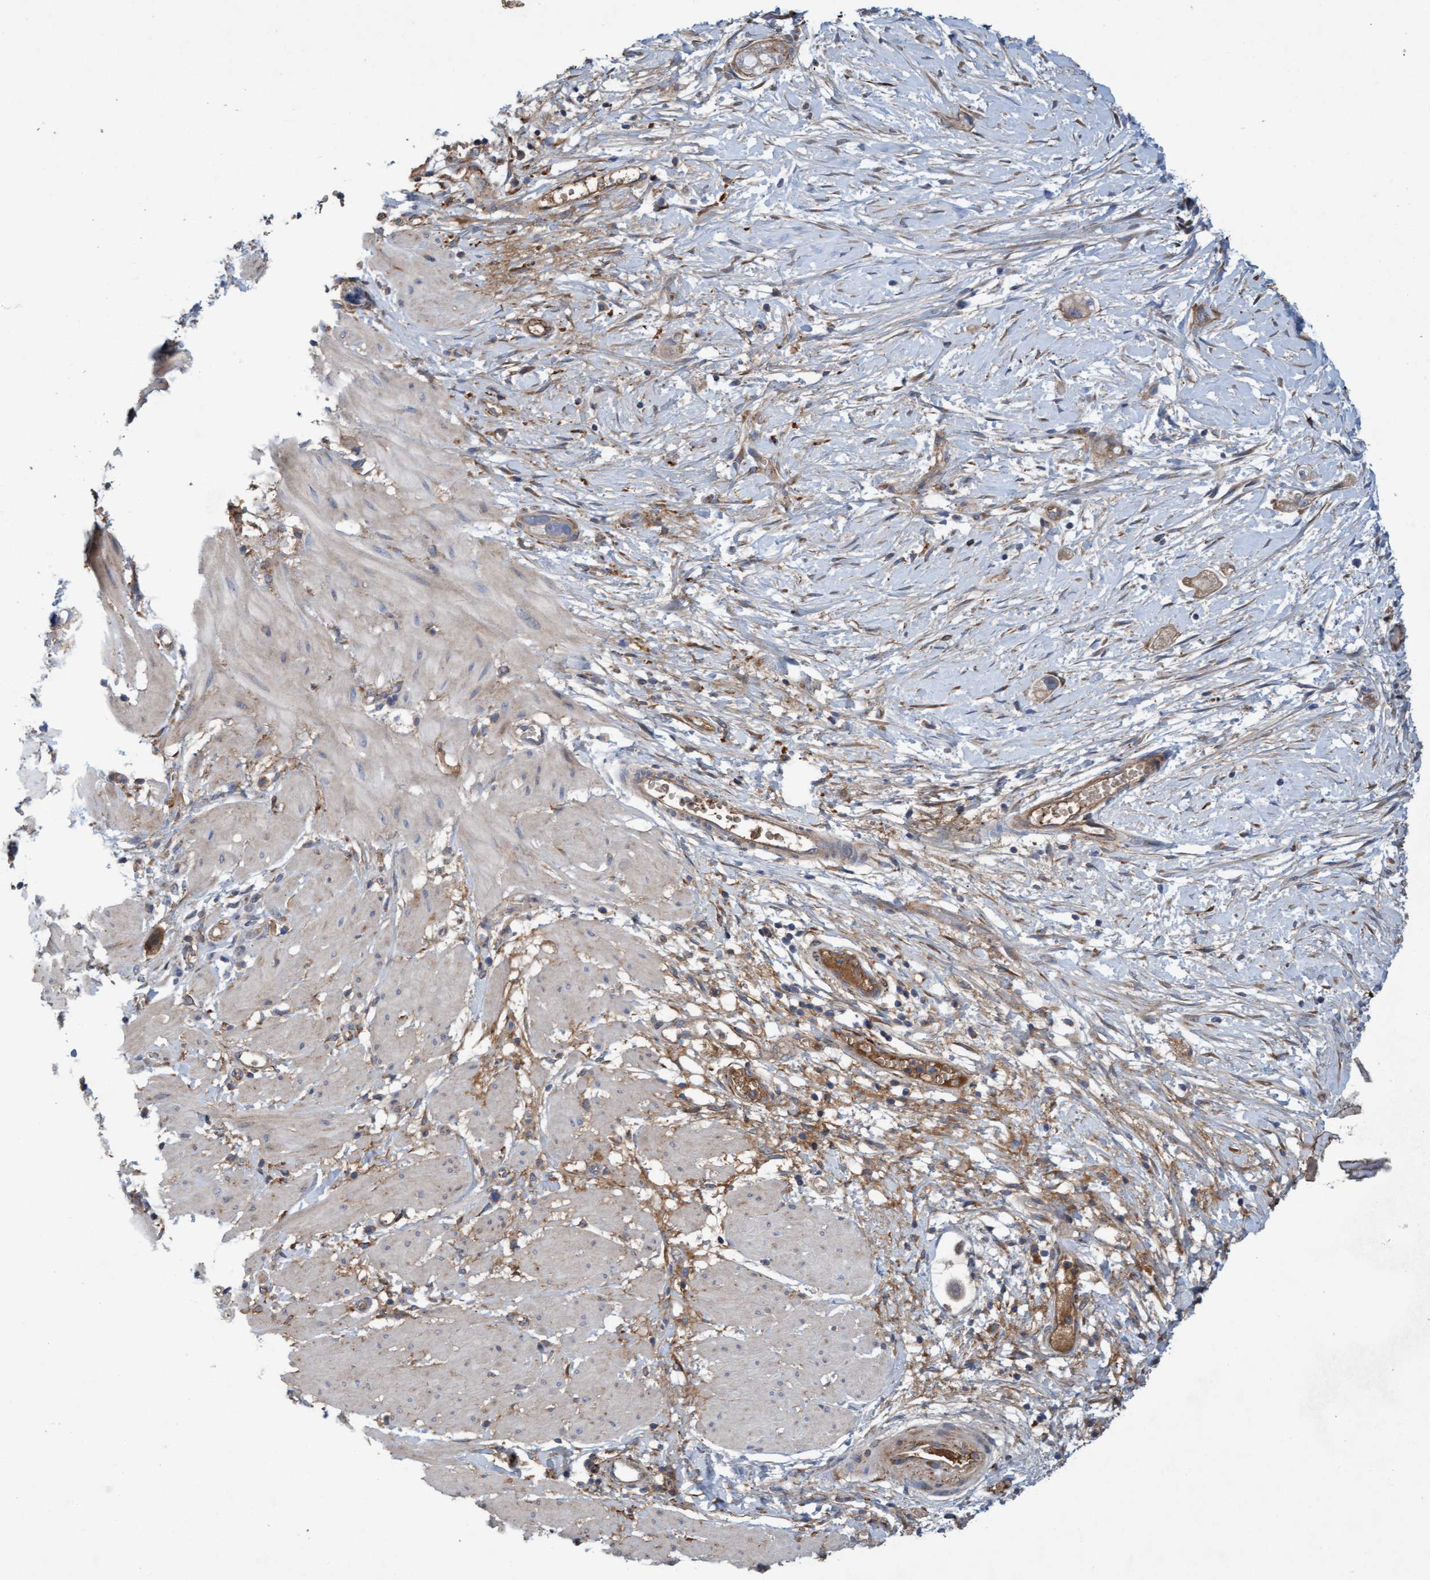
{"staining": {"intensity": "weak", "quantity": ">75%", "location": "cytoplasmic/membranous"}, "tissue": "stomach cancer", "cell_type": "Tumor cells", "image_type": "cancer", "snomed": [{"axis": "morphology", "description": "Adenocarcinoma, NOS"}, {"axis": "topography", "description": "Stomach"}, {"axis": "topography", "description": "Stomach, lower"}], "caption": "Stomach adenocarcinoma stained with a brown dye reveals weak cytoplasmic/membranous positive expression in approximately >75% of tumor cells.", "gene": "DDHD2", "patient": {"sex": "female", "age": 48}}